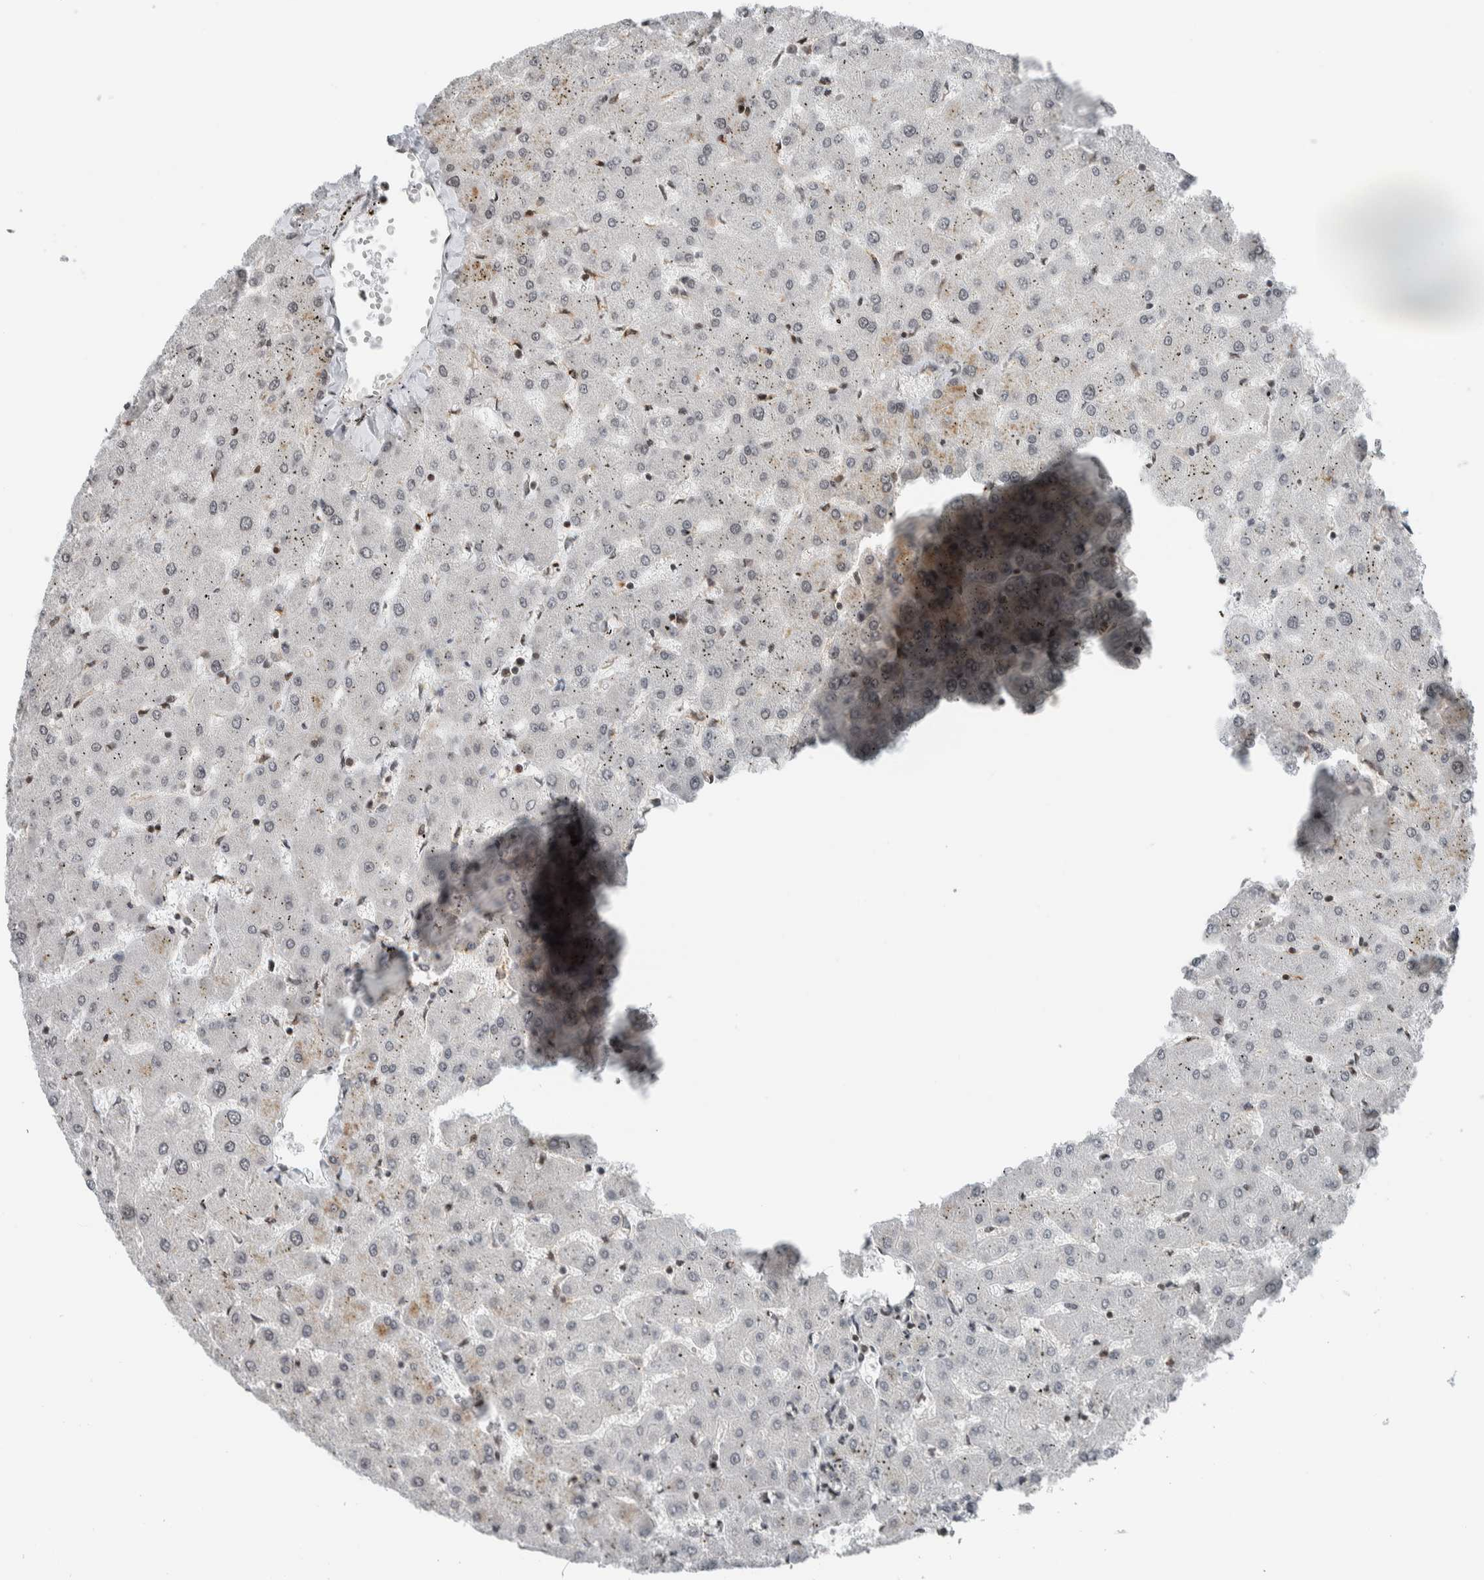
{"staining": {"intensity": "negative", "quantity": "none", "location": "none"}, "tissue": "liver", "cell_type": "Cholangiocytes", "image_type": "normal", "snomed": [{"axis": "morphology", "description": "Normal tissue, NOS"}, {"axis": "topography", "description": "Liver"}], "caption": "IHC histopathology image of normal liver: liver stained with DAB (3,3'-diaminobenzidine) displays no significant protein expression in cholangiocytes. (DAB IHC with hematoxylin counter stain).", "gene": "NPLOC4", "patient": {"sex": "female", "age": 63}}